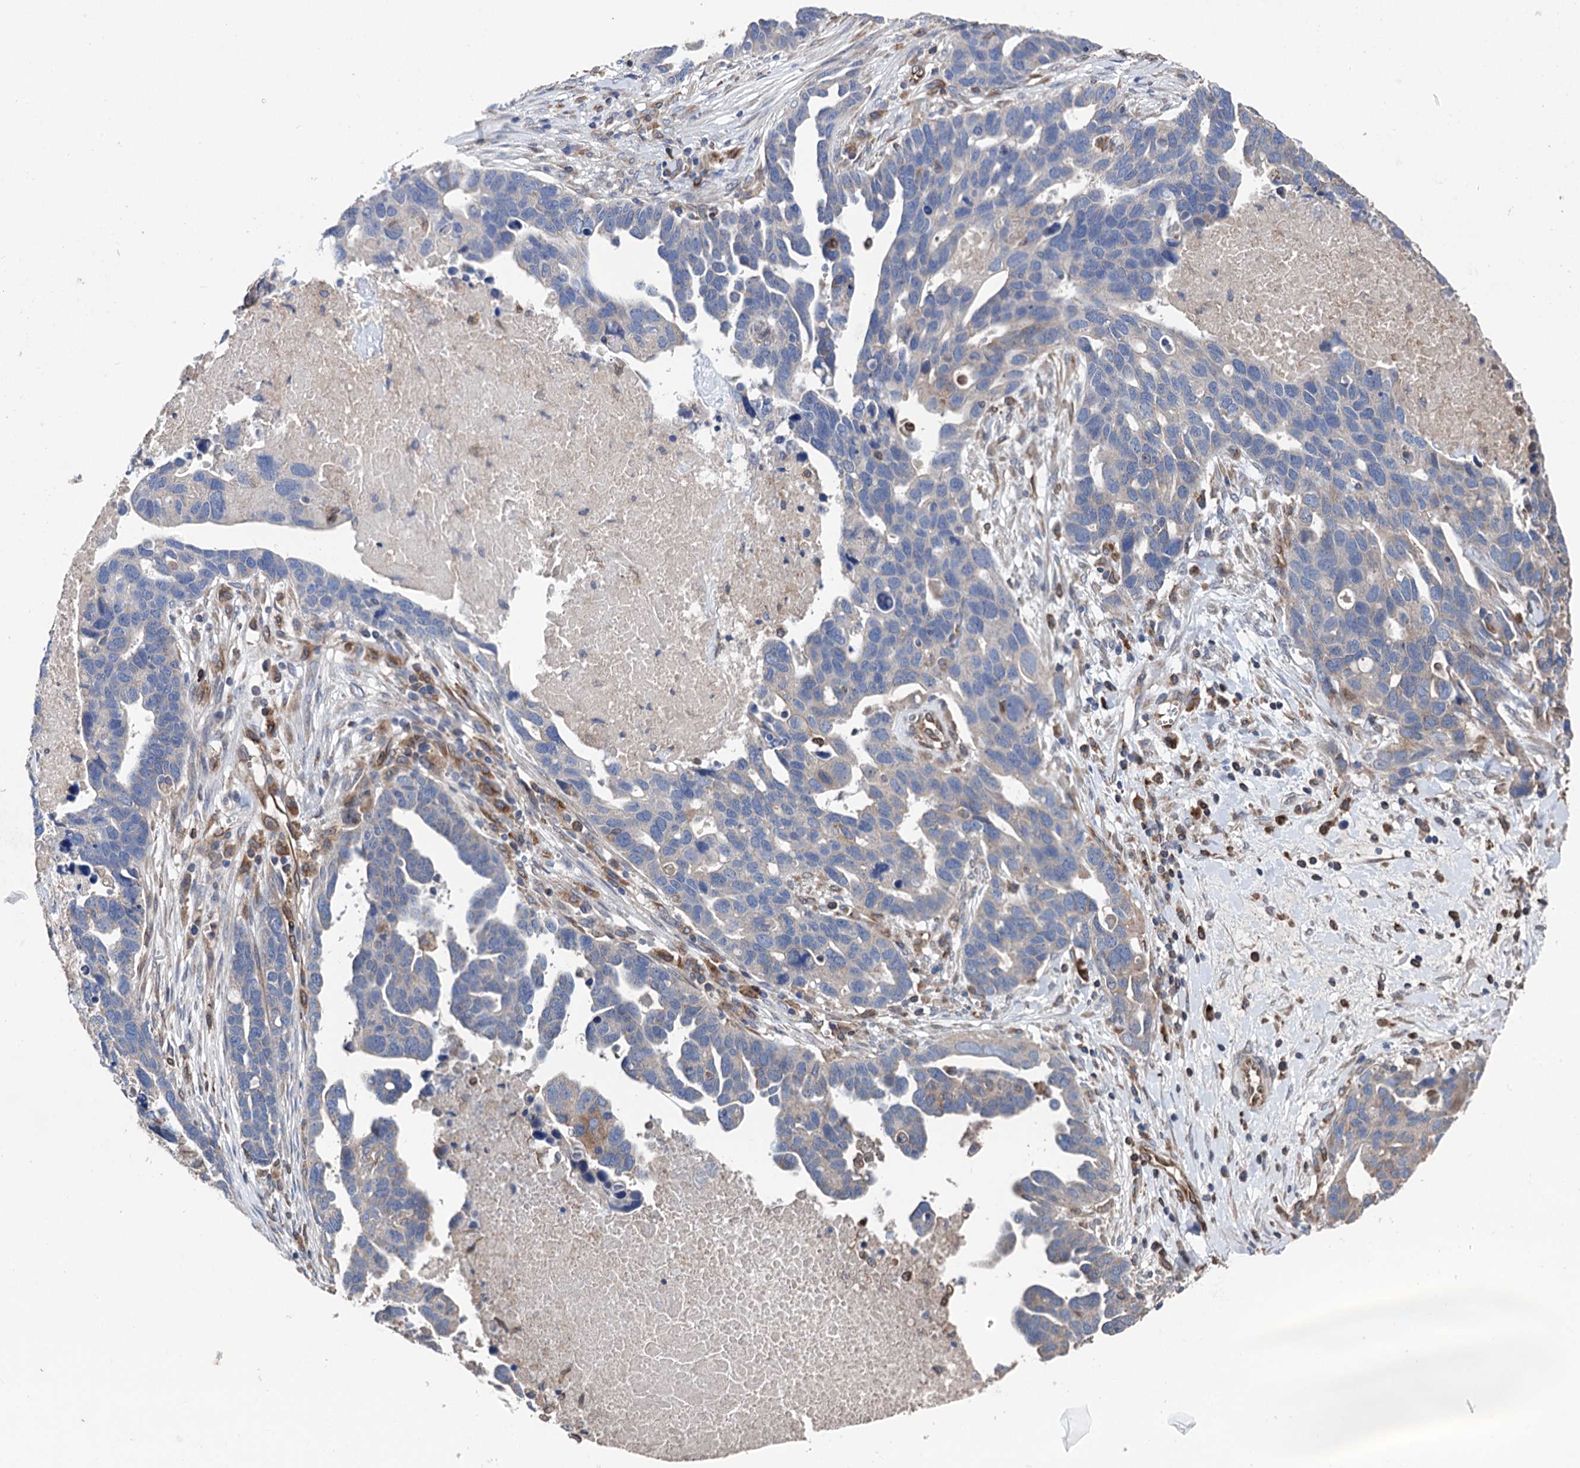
{"staining": {"intensity": "negative", "quantity": "none", "location": "none"}, "tissue": "ovarian cancer", "cell_type": "Tumor cells", "image_type": "cancer", "snomed": [{"axis": "morphology", "description": "Cystadenocarcinoma, serous, NOS"}, {"axis": "topography", "description": "Ovary"}], "caption": "An image of human ovarian serous cystadenocarcinoma is negative for staining in tumor cells.", "gene": "STING1", "patient": {"sex": "female", "age": 54}}